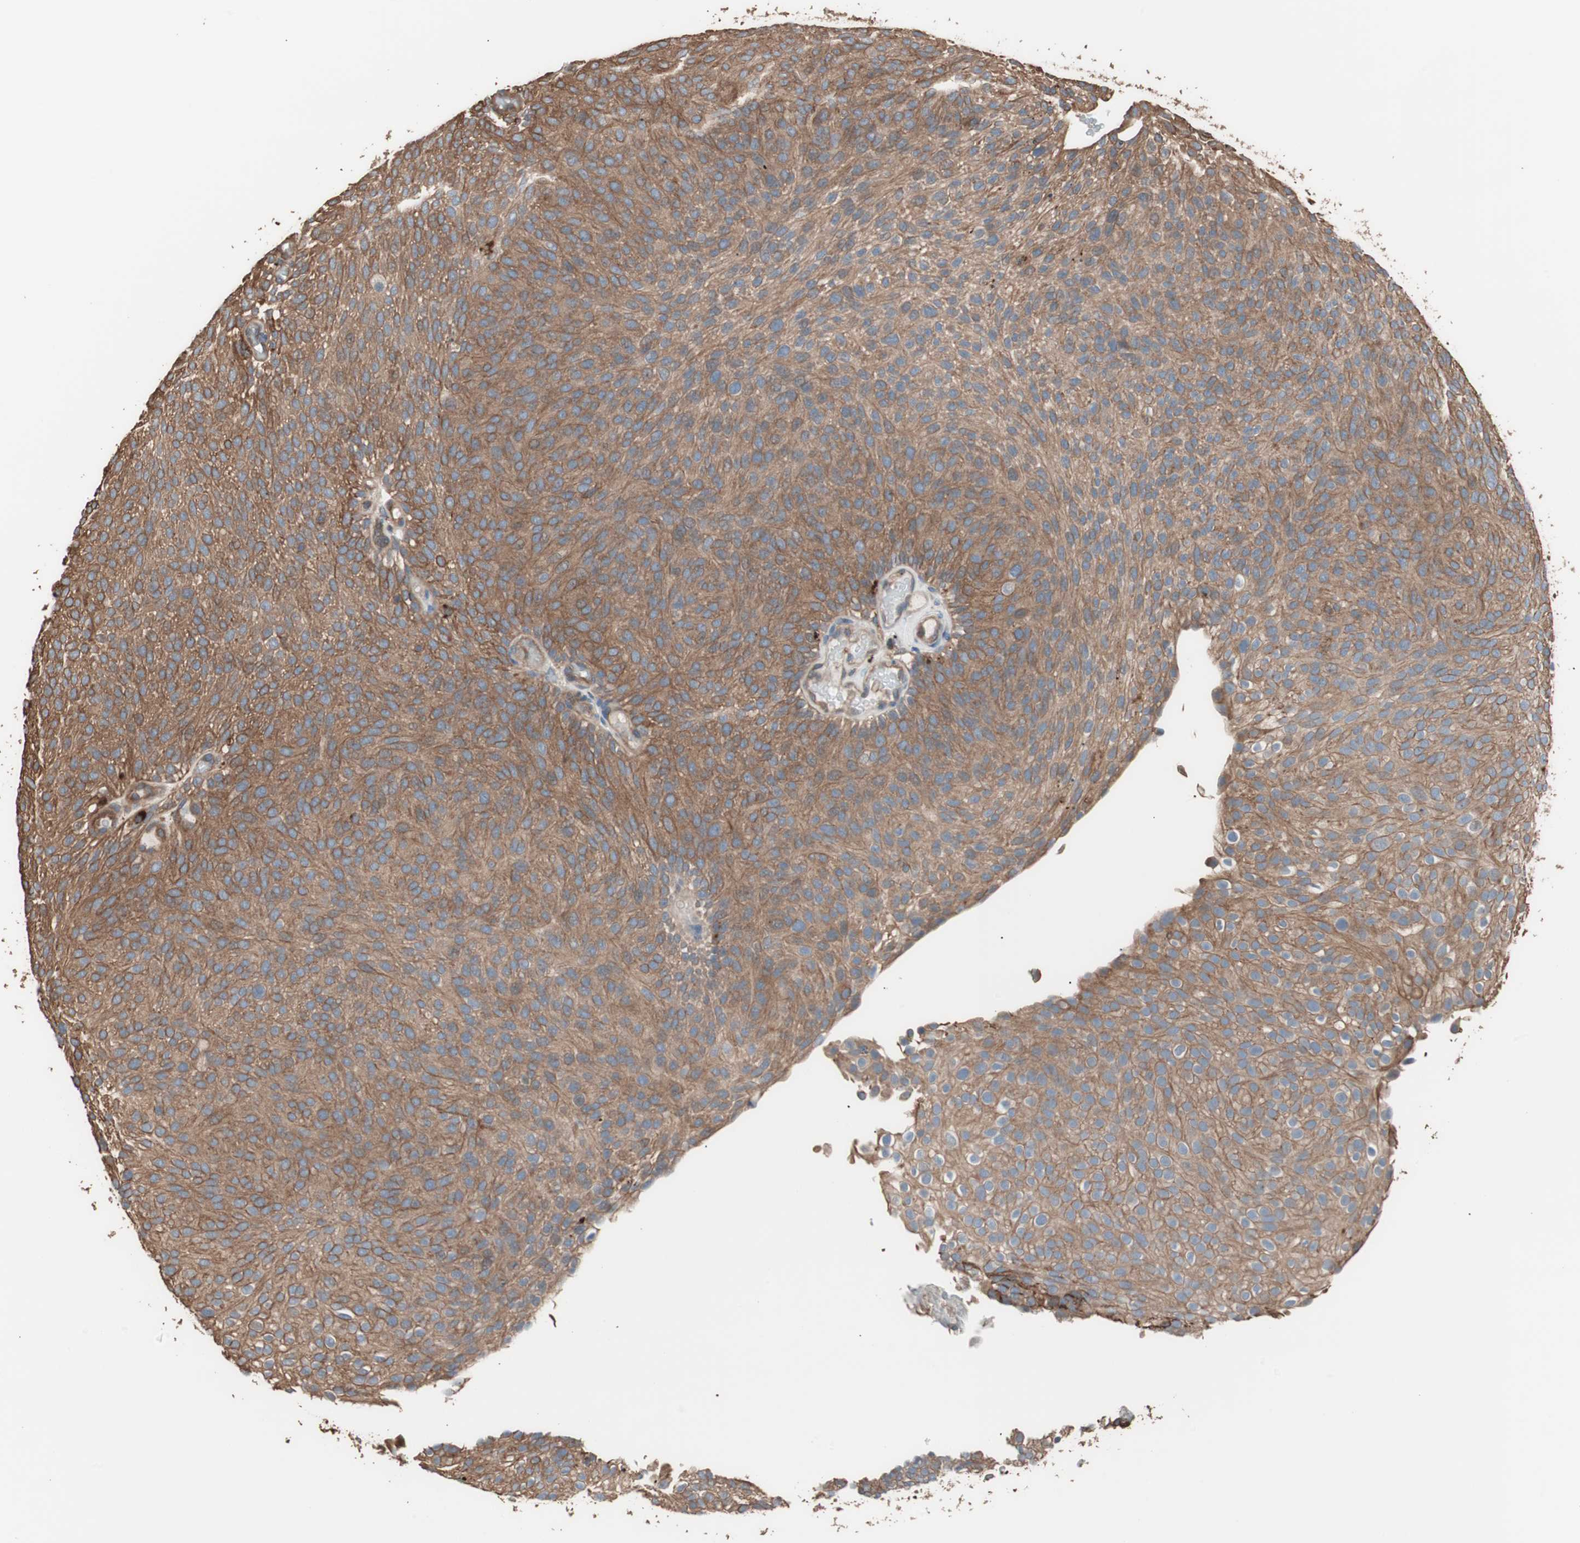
{"staining": {"intensity": "moderate", "quantity": ">75%", "location": "cytoplasmic/membranous"}, "tissue": "urothelial cancer", "cell_type": "Tumor cells", "image_type": "cancer", "snomed": [{"axis": "morphology", "description": "Urothelial carcinoma, Low grade"}, {"axis": "topography", "description": "Urinary bladder"}], "caption": "Tumor cells exhibit moderate cytoplasmic/membranous positivity in approximately >75% of cells in urothelial cancer.", "gene": "CCT3", "patient": {"sex": "male", "age": 78}}